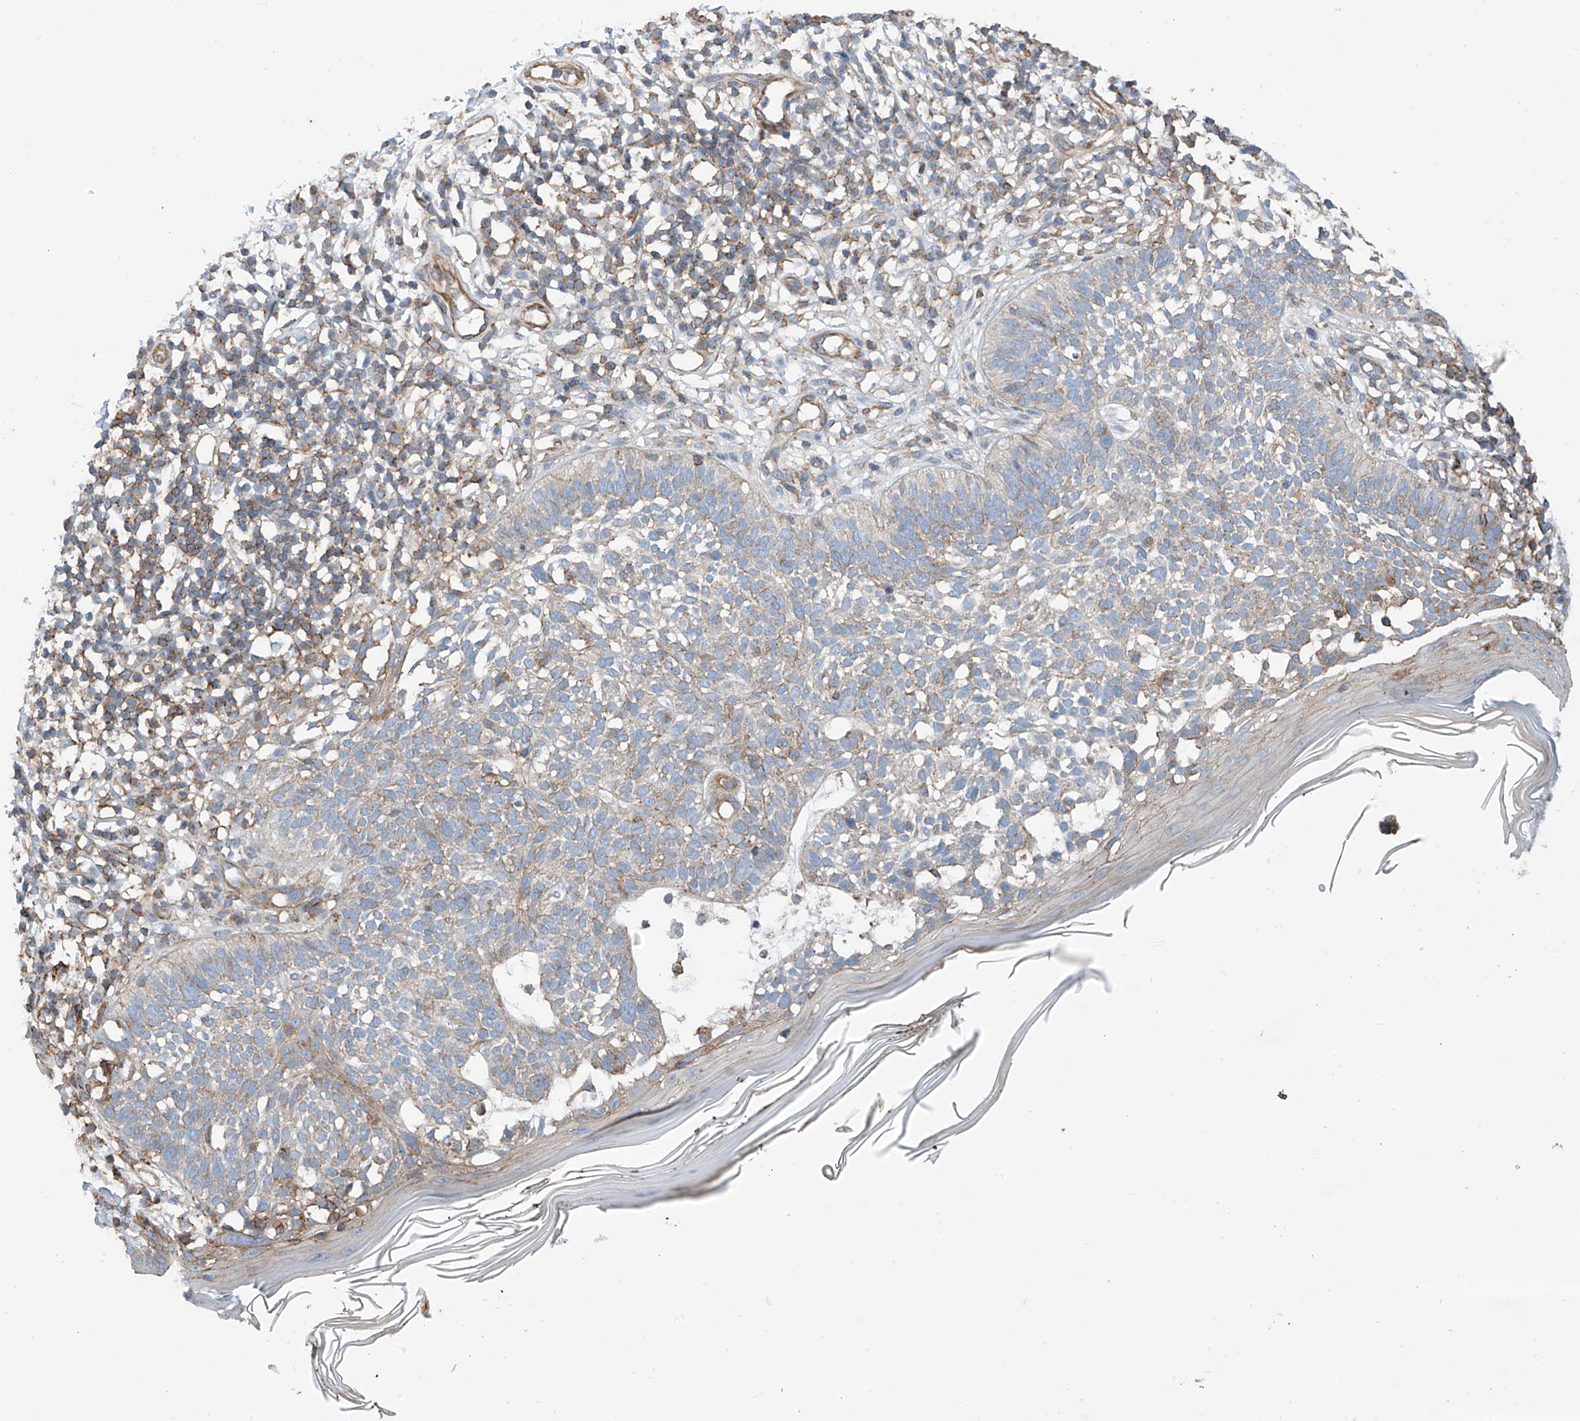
{"staining": {"intensity": "moderate", "quantity": "25%-75%", "location": "cytoplasmic/membranous"}, "tissue": "skin cancer", "cell_type": "Tumor cells", "image_type": "cancer", "snomed": [{"axis": "morphology", "description": "Basal cell carcinoma"}, {"axis": "topography", "description": "Skin"}], "caption": "IHC image of neoplastic tissue: skin cancer stained using immunohistochemistry (IHC) displays medium levels of moderate protein expression localized specifically in the cytoplasmic/membranous of tumor cells, appearing as a cytoplasmic/membranous brown color.", "gene": "SLC1A5", "patient": {"sex": "female", "age": 64}}